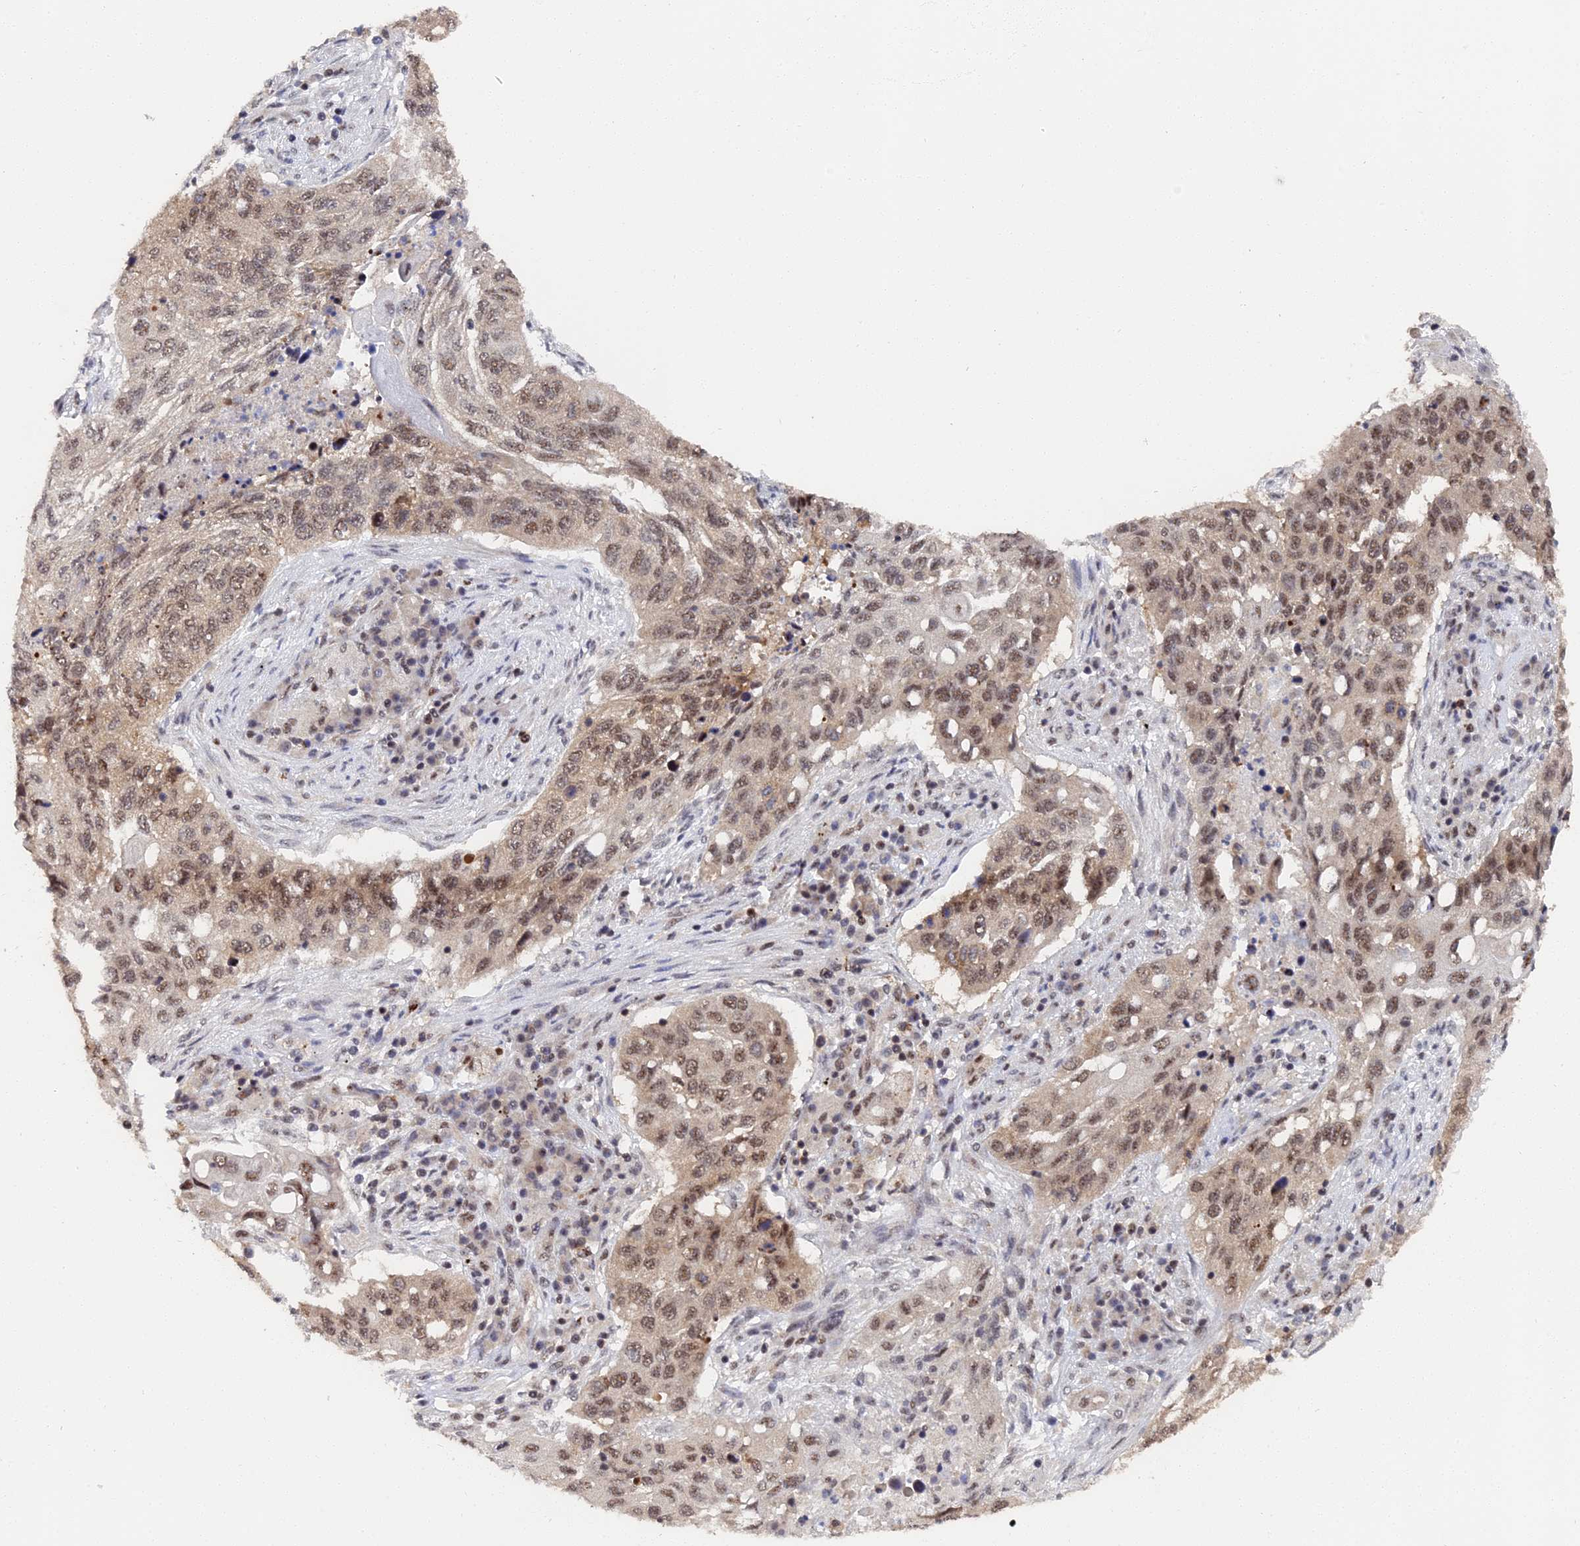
{"staining": {"intensity": "moderate", "quantity": ">75%", "location": "nuclear"}, "tissue": "lung cancer", "cell_type": "Tumor cells", "image_type": "cancer", "snomed": [{"axis": "morphology", "description": "Squamous cell carcinoma, NOS"}, {"axis": "topography", "description": "Lung"}], "caption": "Protein staining of lung squamous cell carcinoma tissue exhibits moderate nuclear staining in approximately >75% of tumor cells.", "gene": "MAGOHB", "patient": {"sex": "female", "age": 63}}